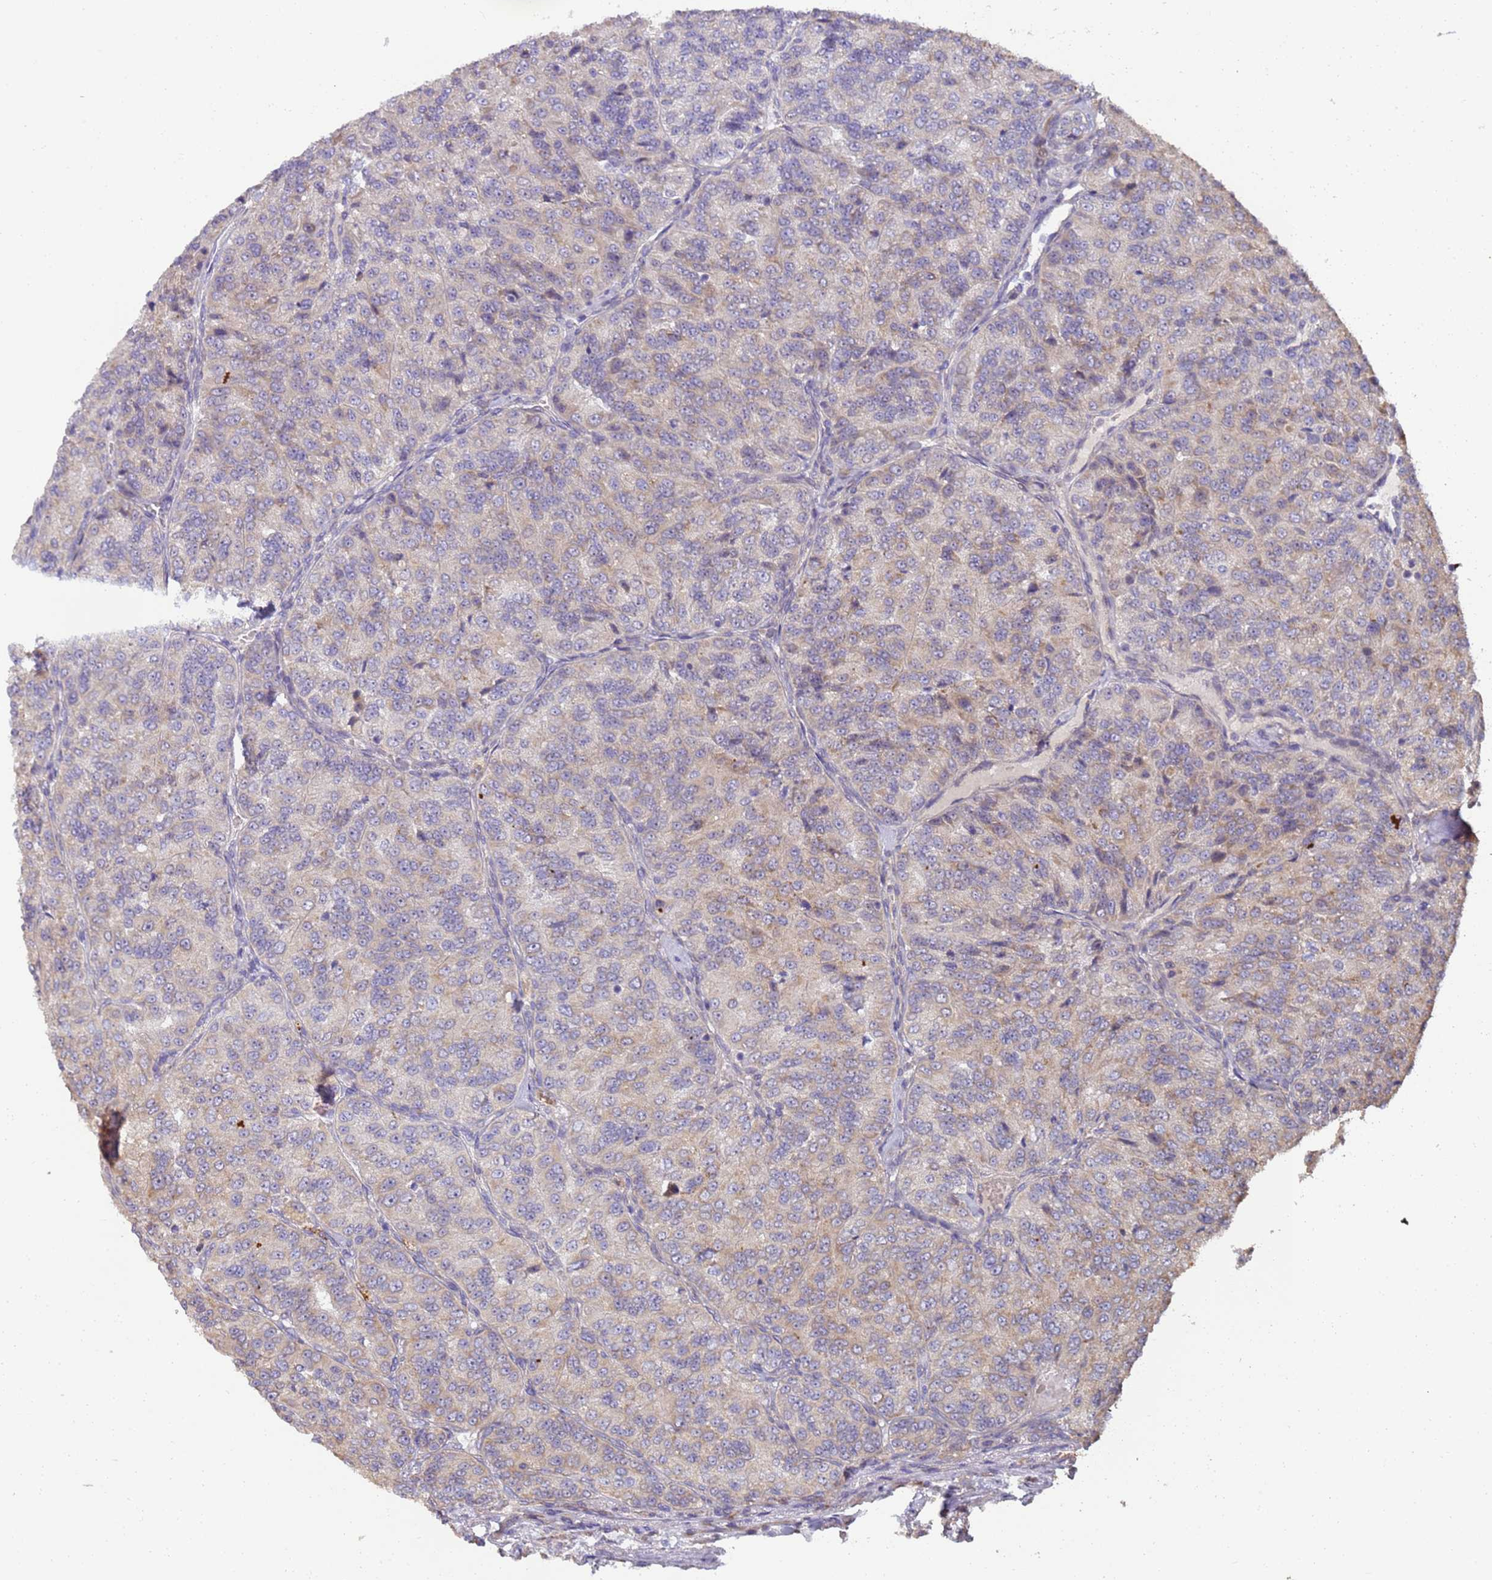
{"staining": {"intensity": "moderate", "quantity": "<25%", "location": "cytoplasmic/membranous"}, "tissue": "renal cancer", "cell_type": "Tumor cells", "image_type": "cancer", "snomed": [{"axis": "morphology", "description": "Adenocarcinoma, NOS"}, {"axis": "topography", "description": "Kidney"}], "caption": "Moderate cytoplasmic/membranous expression is present in about <25% of tumor cells in renal adenocarcinoma.", "gene": "RAPGEF3", "patient": {"sex": "female", "age": 63}}